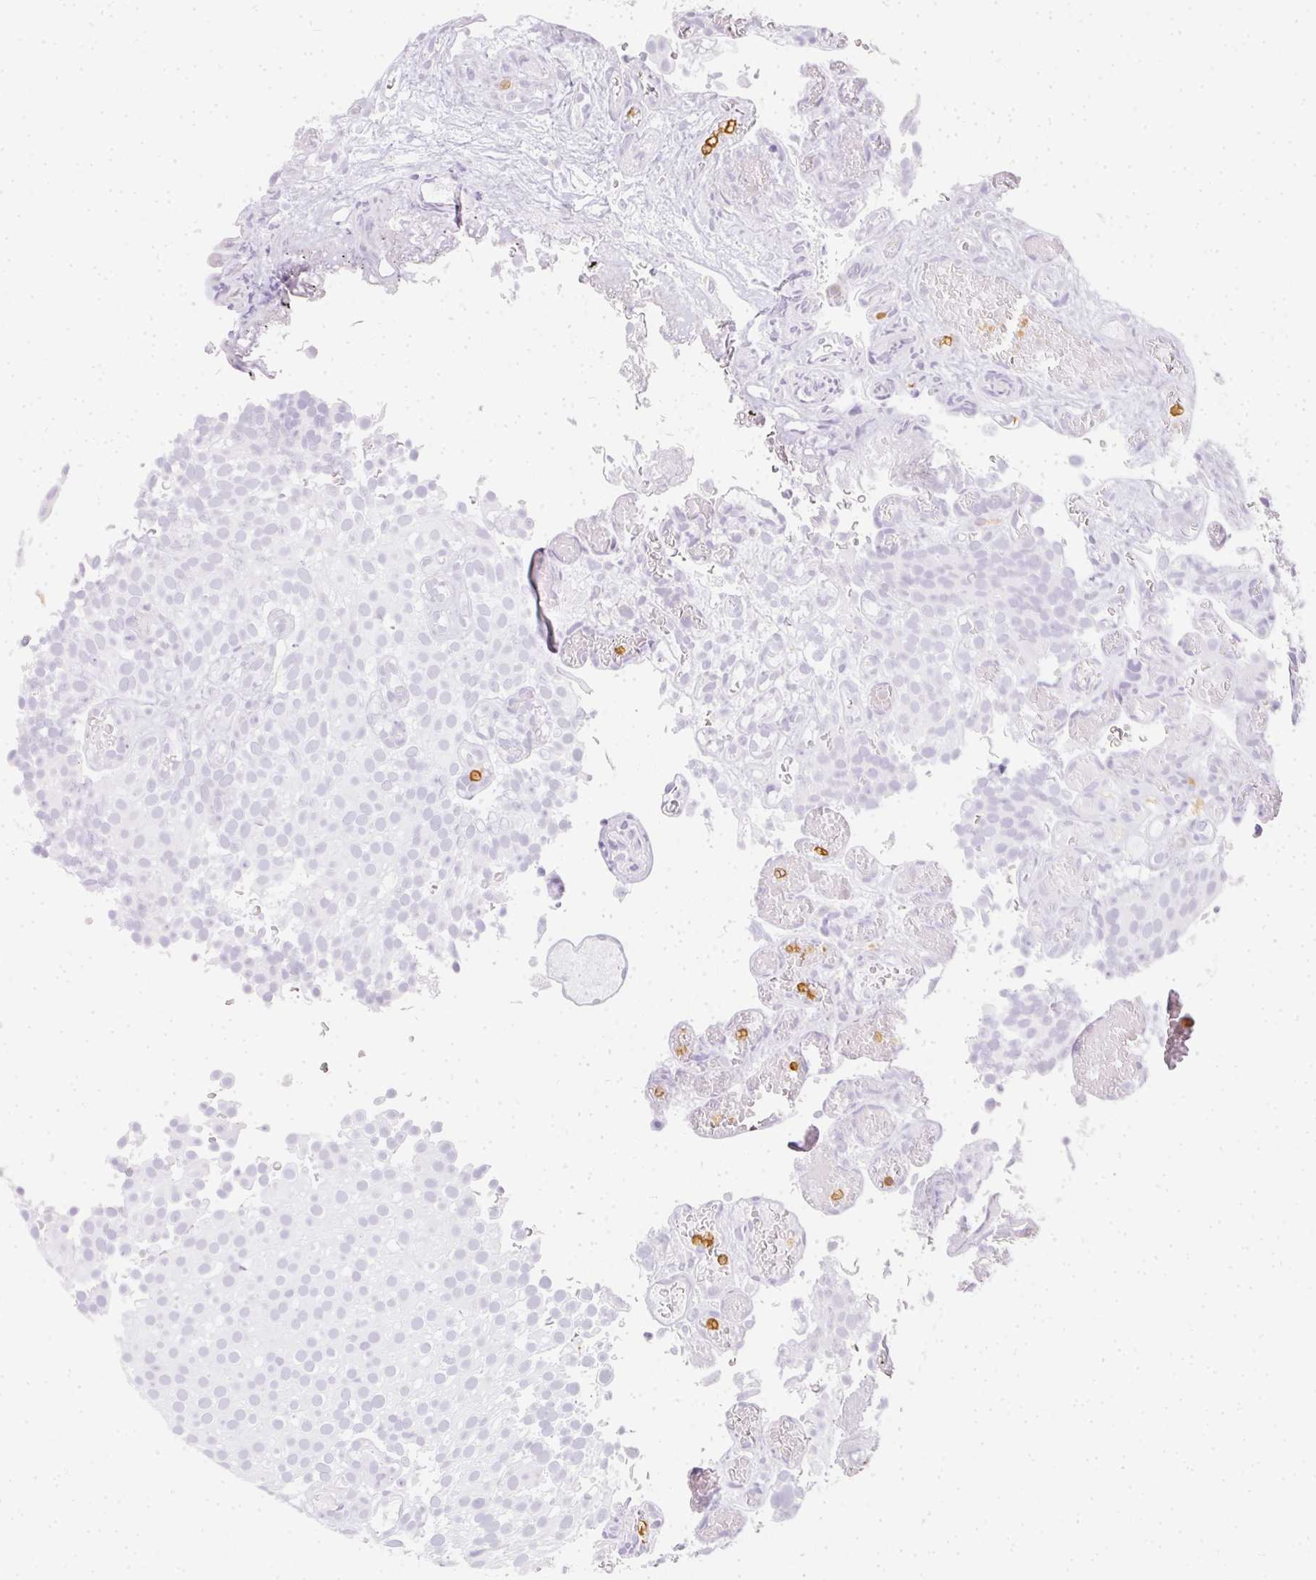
{"staining": {"intensity": "negative", "quantity": "none", "location": "none"}, "tissue": "urothelial cancer", "cell_type": "Tumor cells", "image_type": "cancer", "snomed": [{"axis": "morphology", "description": "Urothelial carcinoma, Low grade"}, {"axis": "topography", "description": "Urinary bladder"}], "caption": "DAB immunohistochemical staining of human urothelial cancer displays no significant positivity in tumor cells.", "gene": "HK3", "patient": {"sex": "male", "age": 78}}